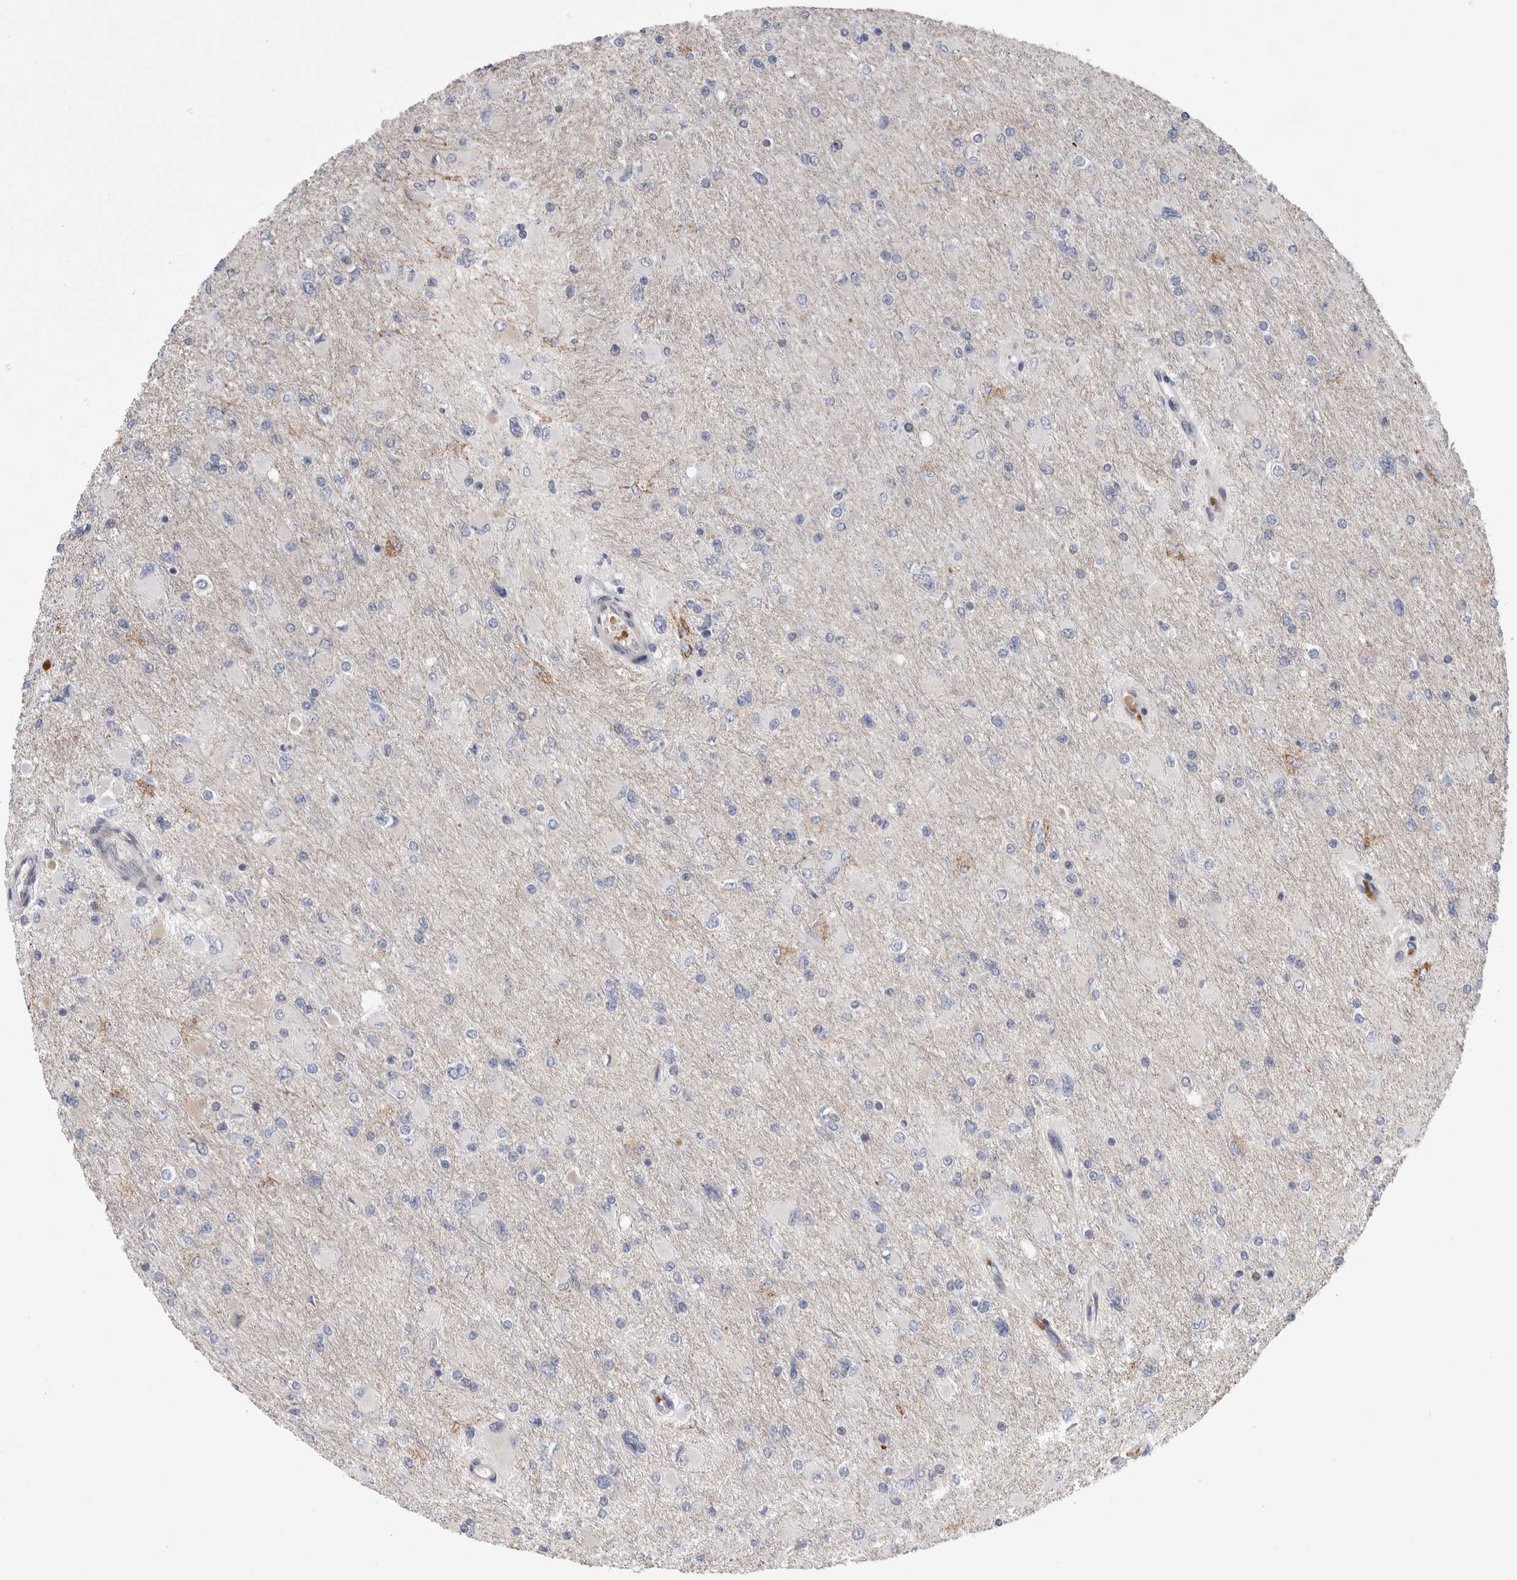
{"staining": {"intensity": "negative", "quantity": "none", "location": "none"}, "tissue": "glioma", "cell_type": "Tumor cells", "image_type": "cancer", "snomed": [{"axis": "morphology", "description": "Glioma, malignant, High grade"}, {"axis": "topography", "description": "Cerebral cortex"}], "caption": "Micrograph shows no protein staining in tumor cells of malignant glioma (high-grade) tissue.", "gene": "PSMG3", "patient": {"sex": "female", "age": 36}}